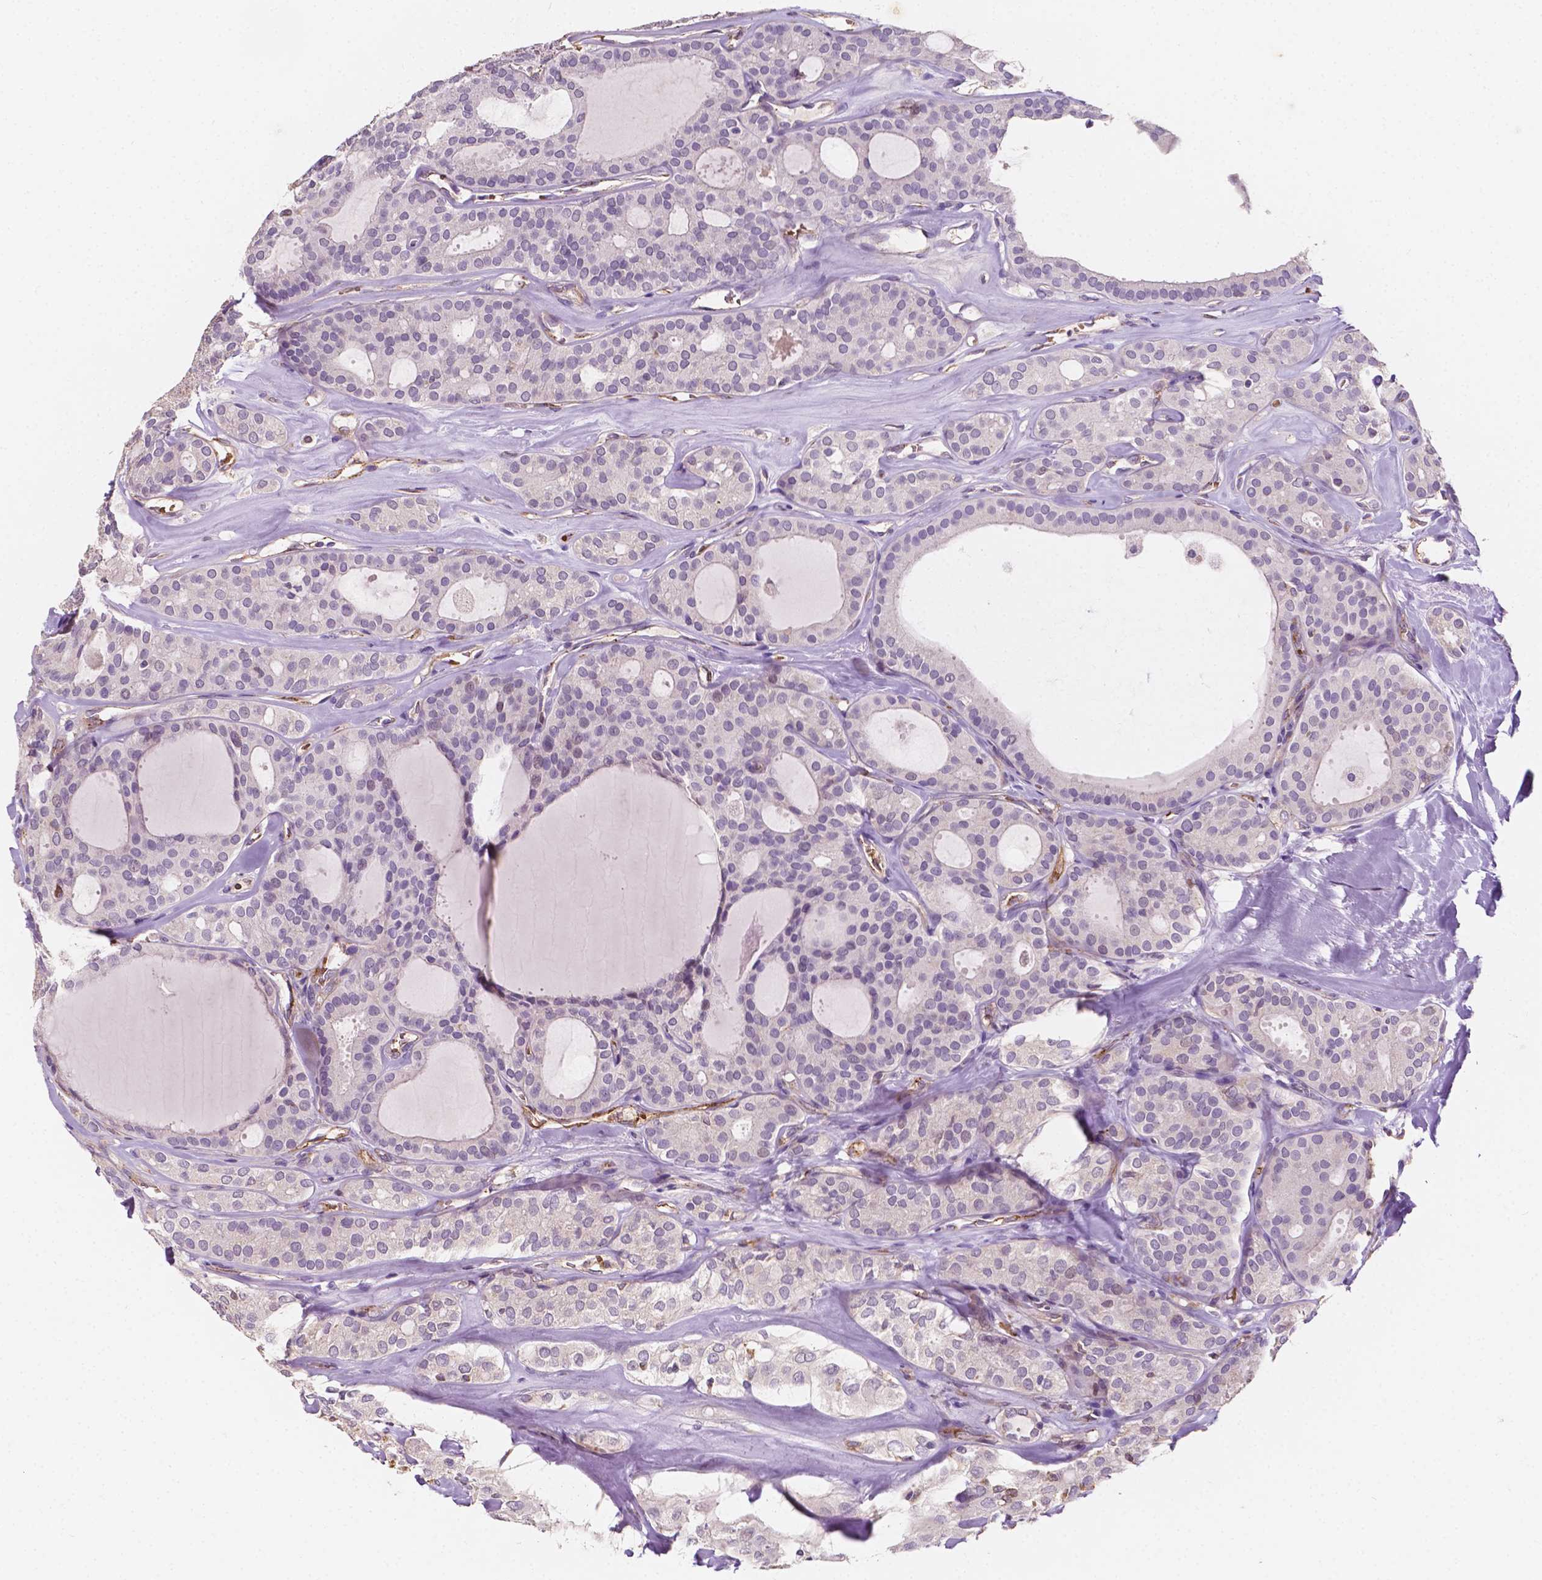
{"staining": {"intensity": "negative", "quantity": "none", "location": "none"}, "tissue": "thyroid cancer", "cell_type": "Tumor cells", "image_type": "cancer", "snomed": [{"axis": "morphology", "description": "Follicular adenoma carcinoma, NOS"}, {"axis": "topography", "description": "Thyroid gland"}], "caption": "Immunohistochemical staining of human follicular adenoma carcinoma (thyroid) demonstrates no significant staining in tumor cells.", "gene": "SLC22A4", "patient": {"sex": "male", "age": 75}}